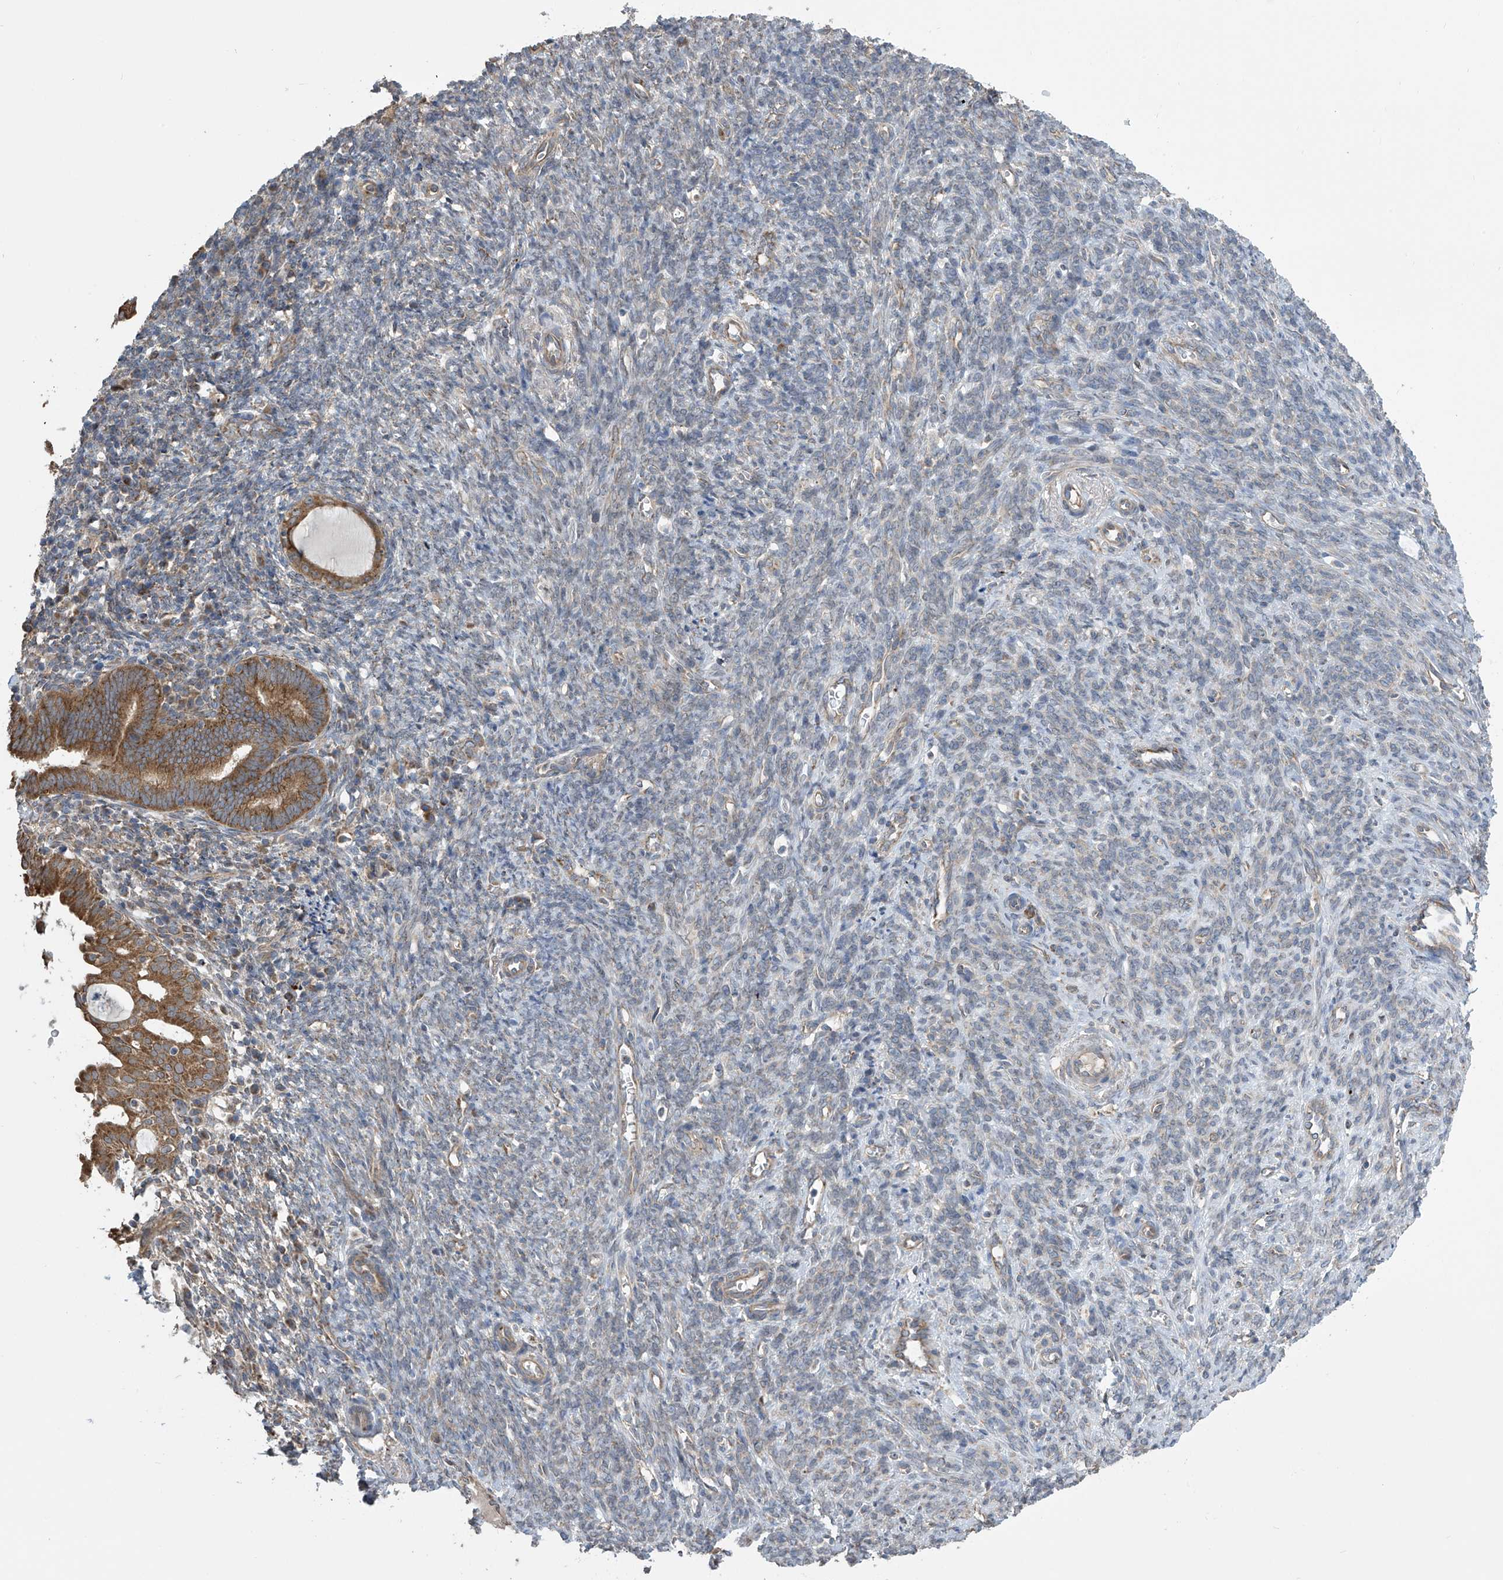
{"staining": {"intensity": "moderate", "quantity": ">75%", "location": "cytoplasmic/membranous"}, "tissue": "endometrial cancer", "cell_type": "Tumor cells", "image_type": "cancer", "snomed": [{"axis": "morphology", "description": "Adenocarcinoma, NOS"}, {"axis": "topography", "description": "Uterus"}], "caption": "Immunohistochemistry (IHC) photomicrograph of adenocarcinoma (endometrial) stained for a protein (brown), which reveals medium levels of moderate cytoplasmic/membranous staining in about >75% of tumor cells.", "gene": "PNPT1", "patient": {"sex": "female", "age": 77}}